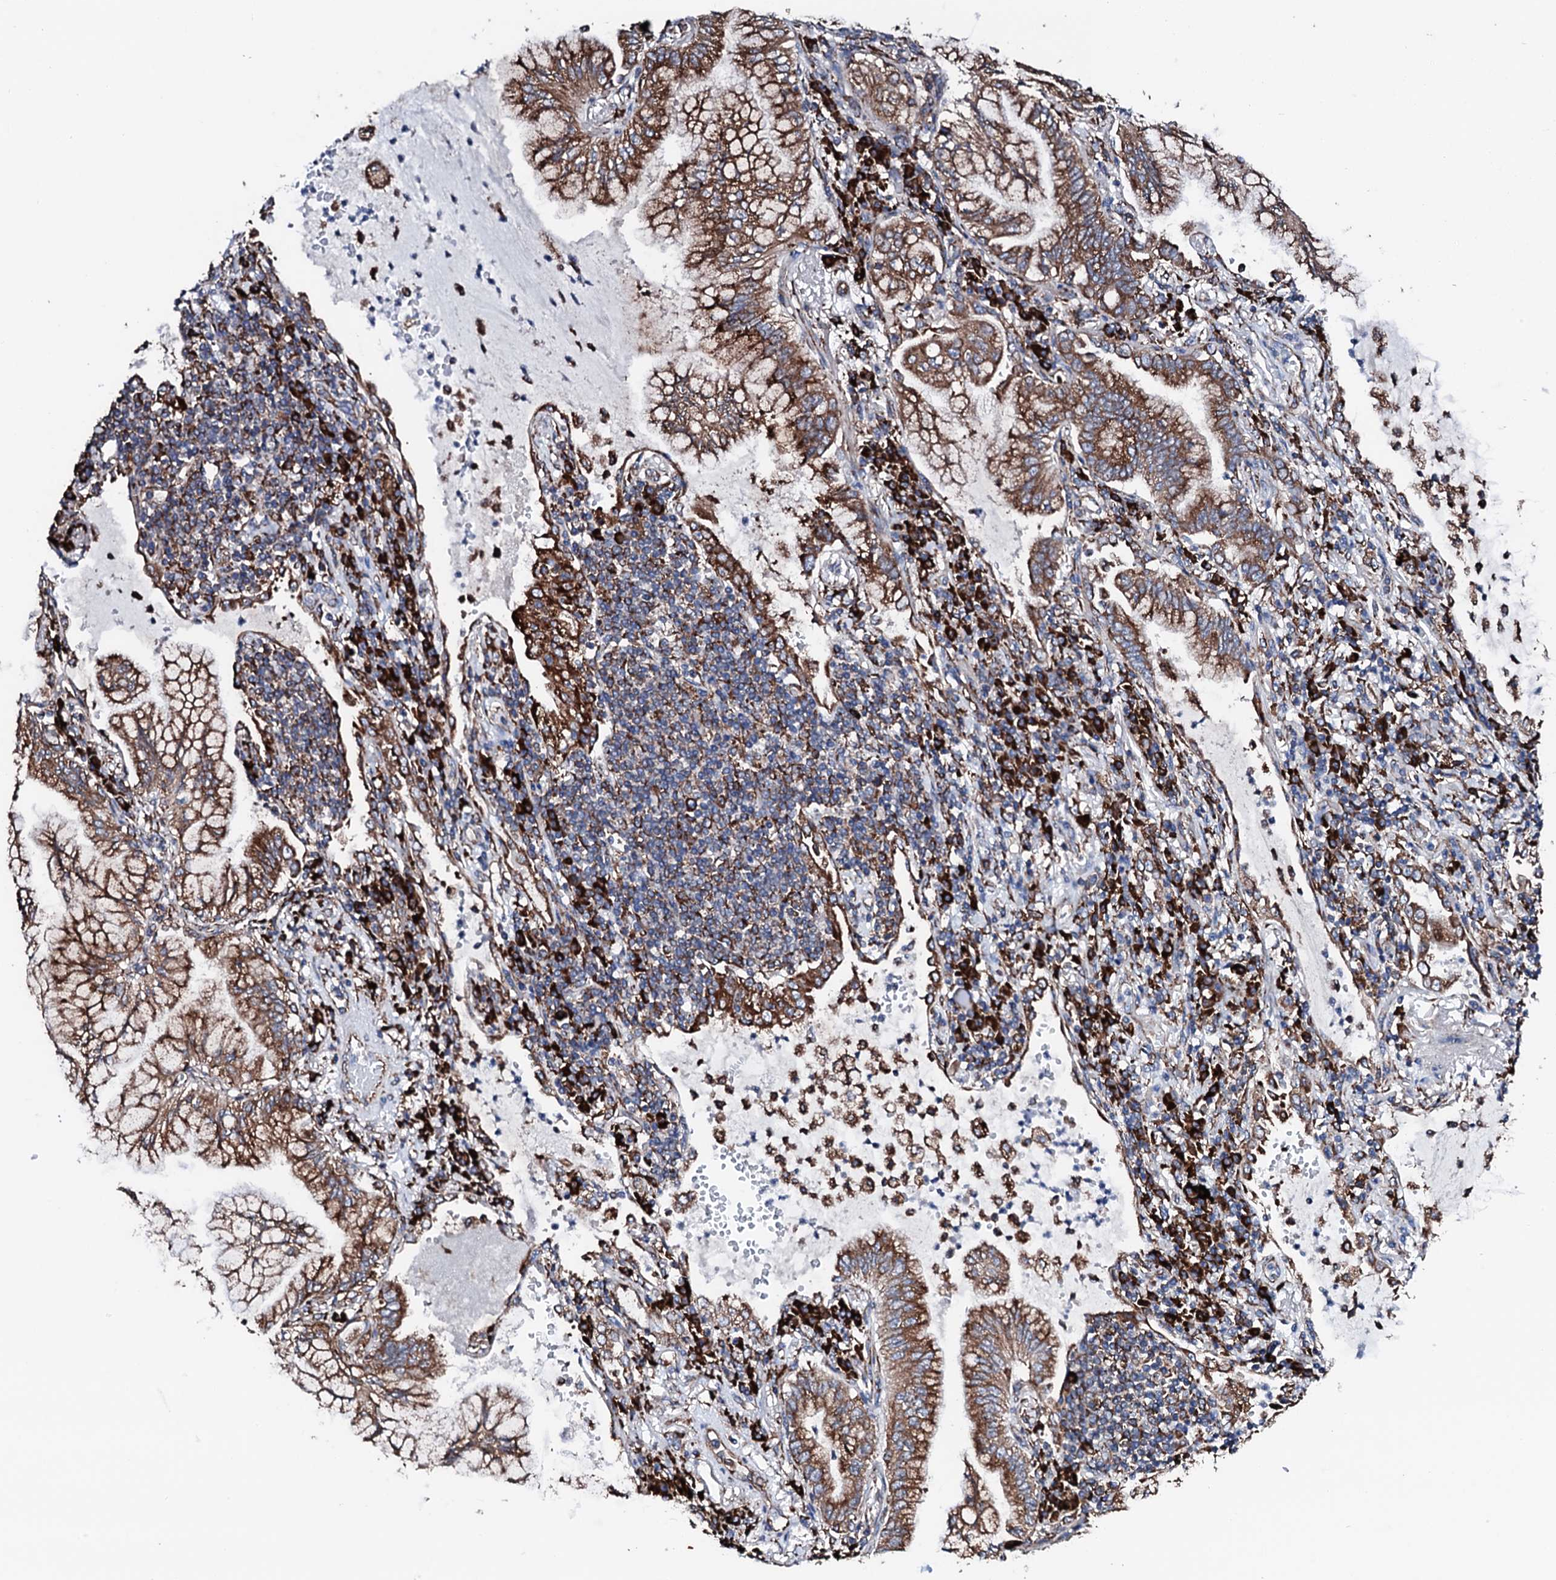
{"staining": {"intensity": "moderate", "quantity": ">75%", "location": "cytoplasmic/membranous"}, "tissue": "lung cancer", "cell_type": "Tumor cells", "image_type": "cancer", "snomed": [{"axis": "morphology", "description": "Adenocarcinoma, NOS"}, {"axis": "topography", "description": "Lung"}], "caption": "DAB immunohistochemical staining of human lung cancer (adenocarcinoma) demonstrates moderate cytoplasmic/membranous protein positivity in about >75% of tumor cells.", "gene": "AMDHD1", "patient": {"sex": "female", "age": 70}}